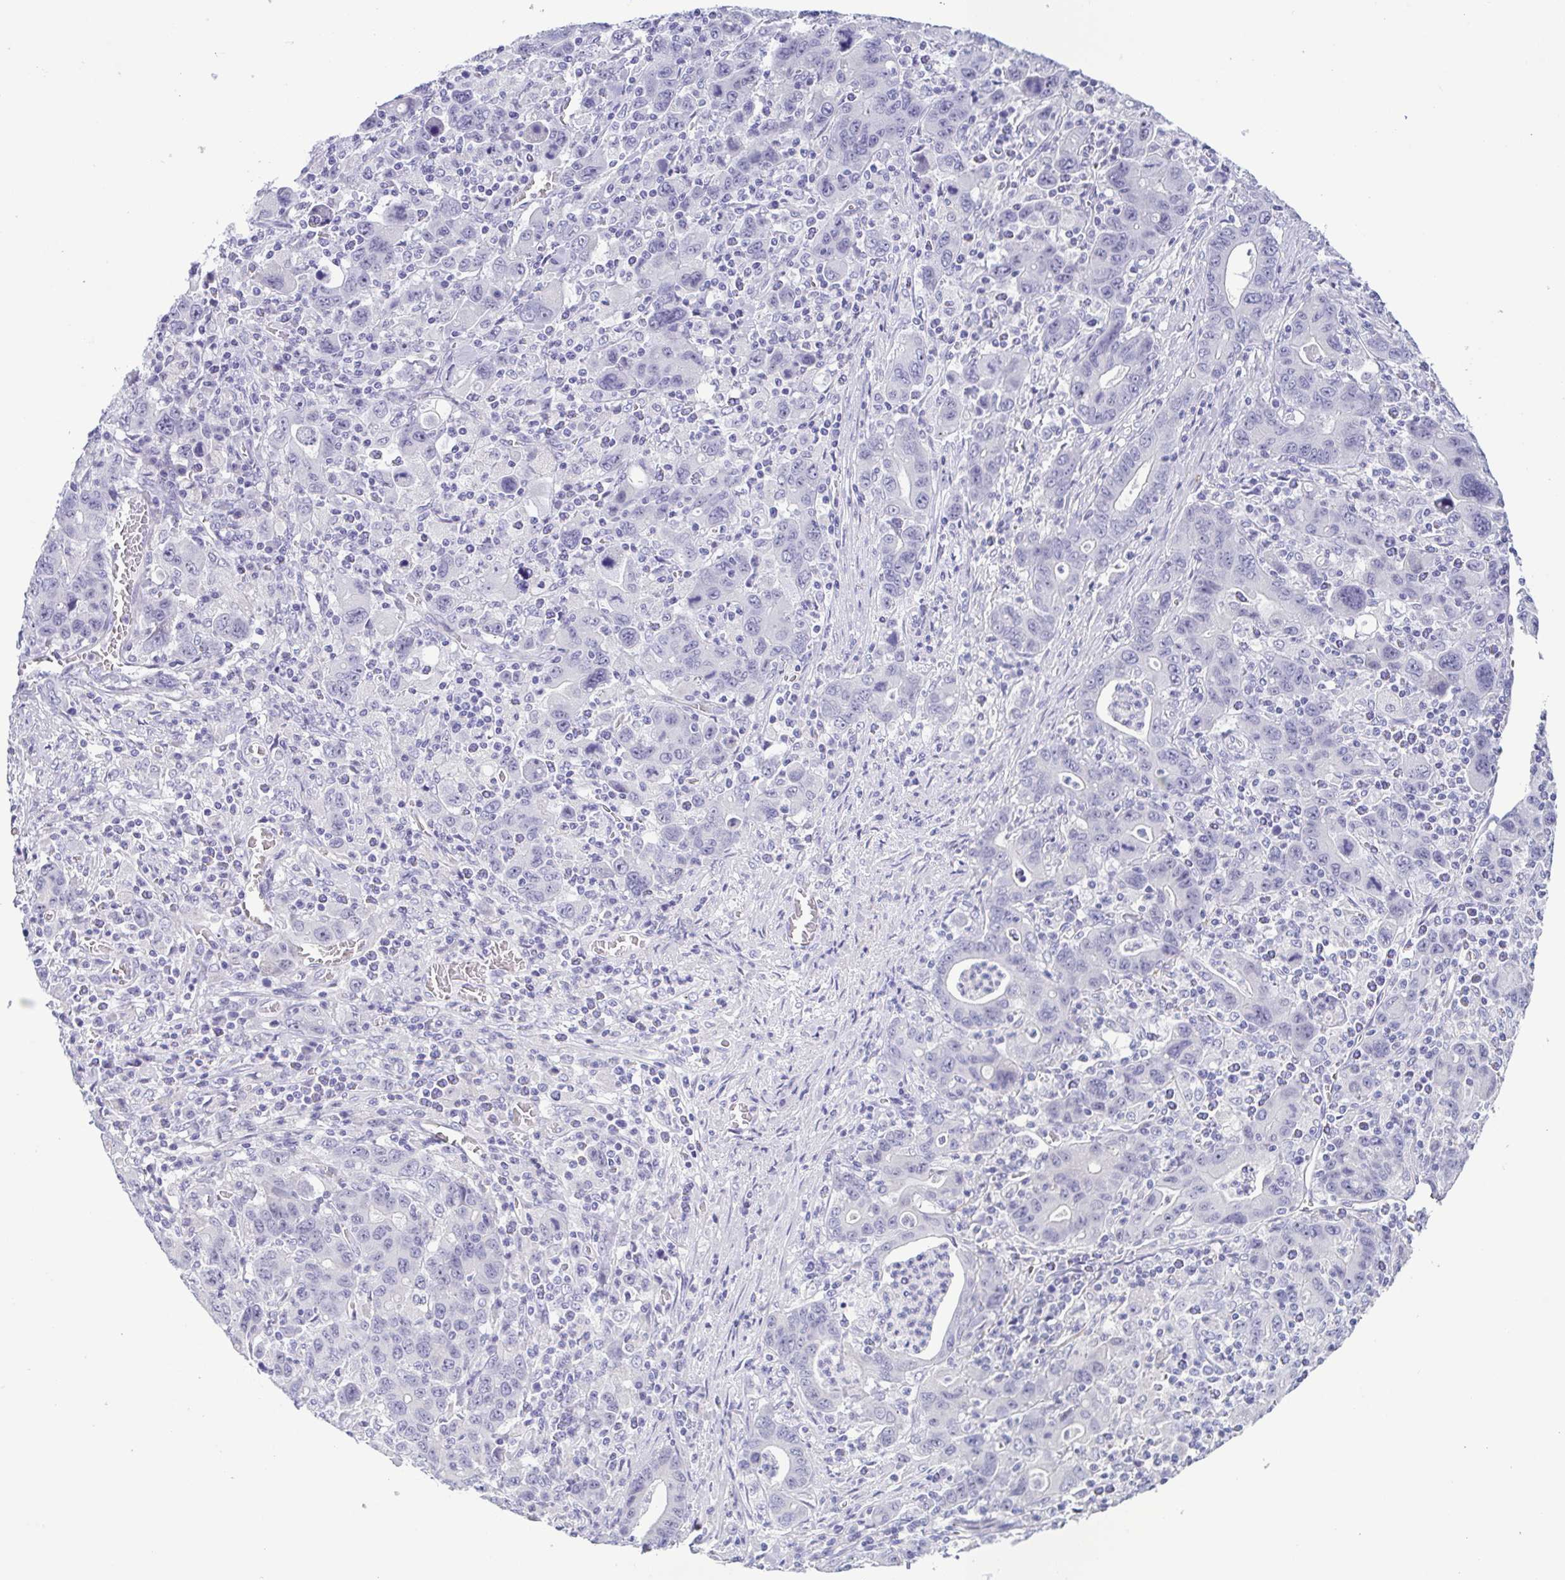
{"staining": {"intensity": "negative", "quantity": "none", "location": "none"}, "tissue": "stomach cancer", "cell_type": "Tumor cells", "image_type": "cancer", "snomed": [{"axis": "morphology", "description": "Adenocarcinoma, NOS"}, {"axis": "topography", "description": "Stomach, upper"}], "caption": "An image of adenocarcinoma (stomach) stained for a protein exhibits no brown staining in tumor cells.", "gene": "MYL7", "patient": {"sex": "male", "age": 69}}